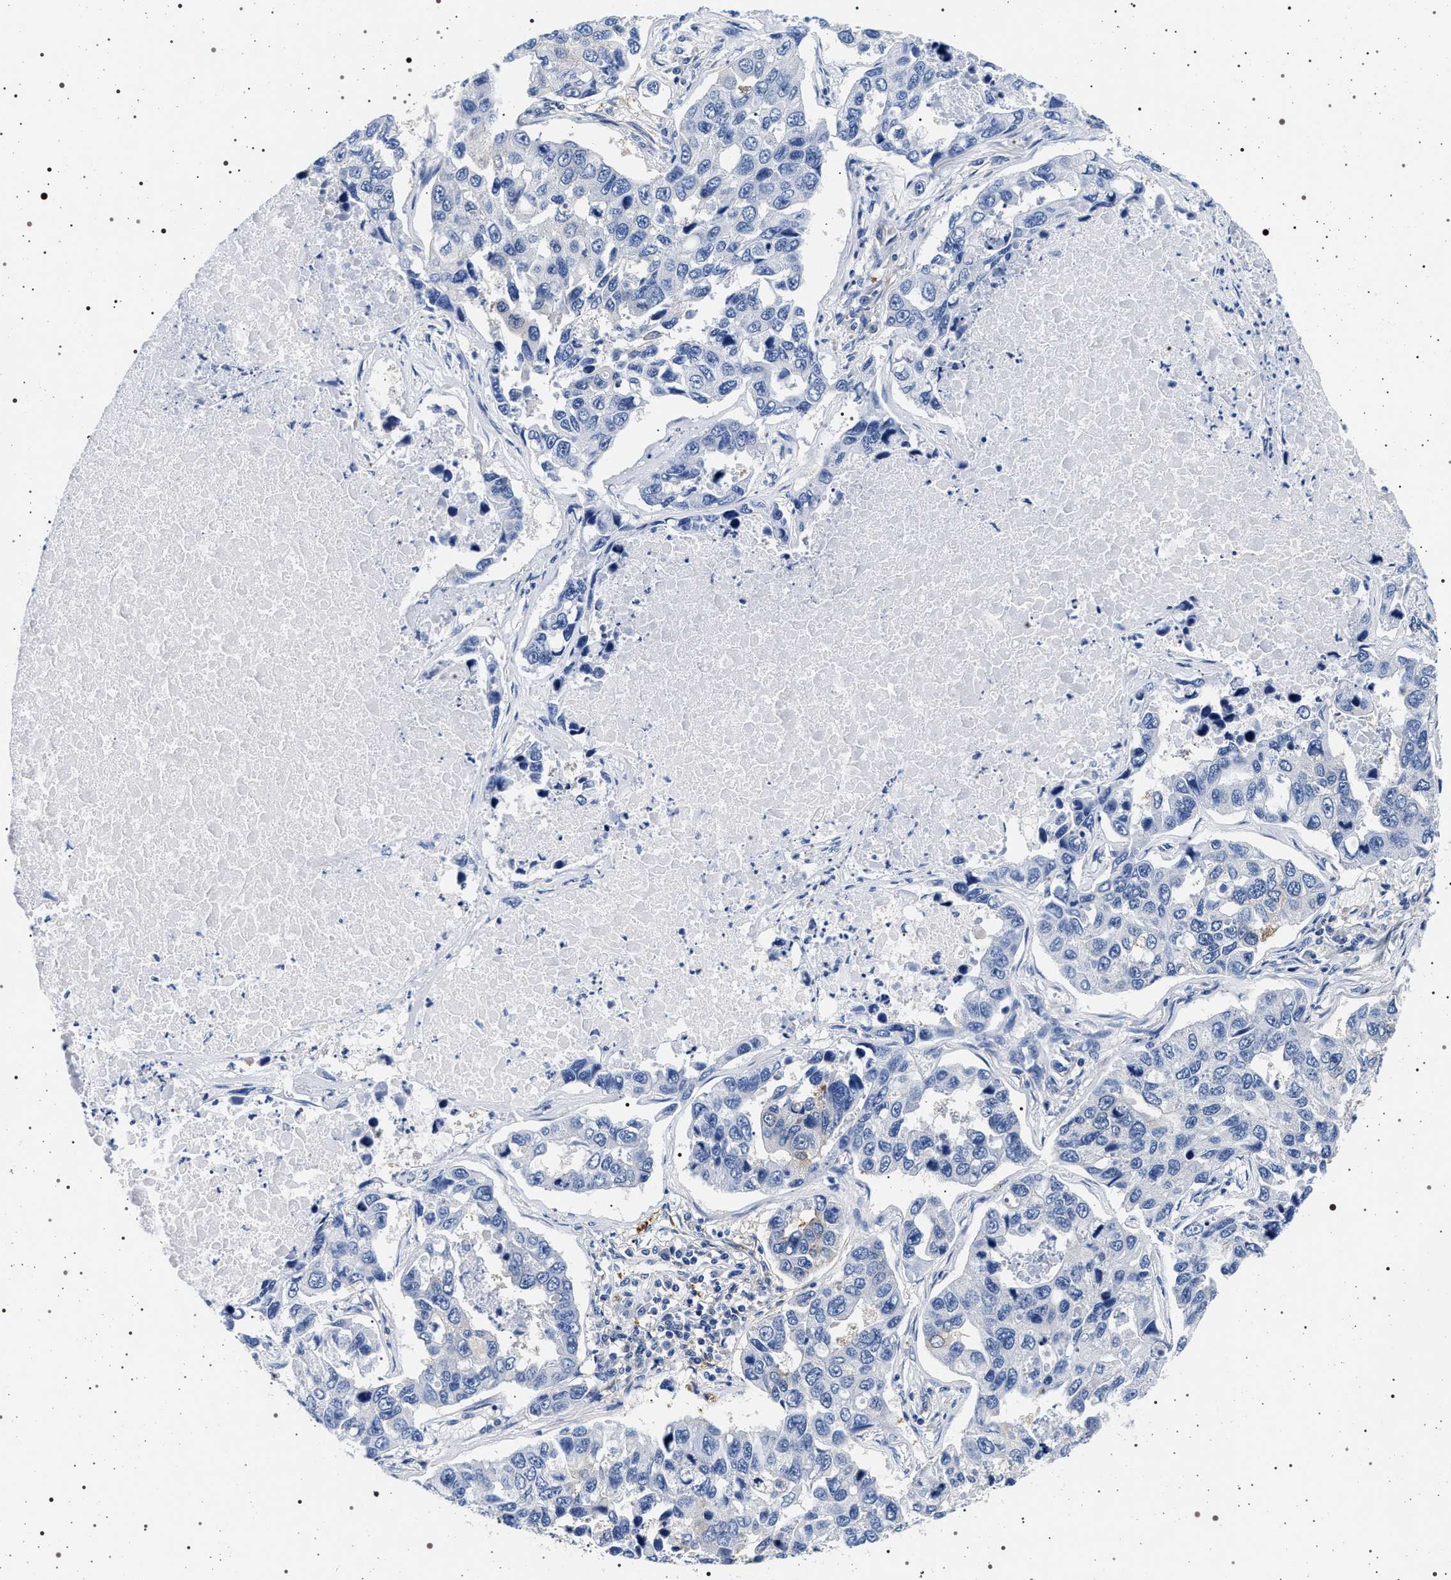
{"staining": {"intensity": "negative", "quantity": "none", "location": "none"}, "tissue": "lung cancer", "cell_type": "Tumor cells", "image_type": "cancer", "snomed": [{"axis": "morphology", "description": "Adenocarcinoma, NOS"}, {"axis": "topography", "description": "Lung"}], "caption": "High power microscopy micrograph of an IHC photomicrograph of lung cancer (adenocarcinoma), revealing no significant positivity in tumor cells.", "gene": "HSD17B1", "patient": {"sex": "male", "age": 64}}